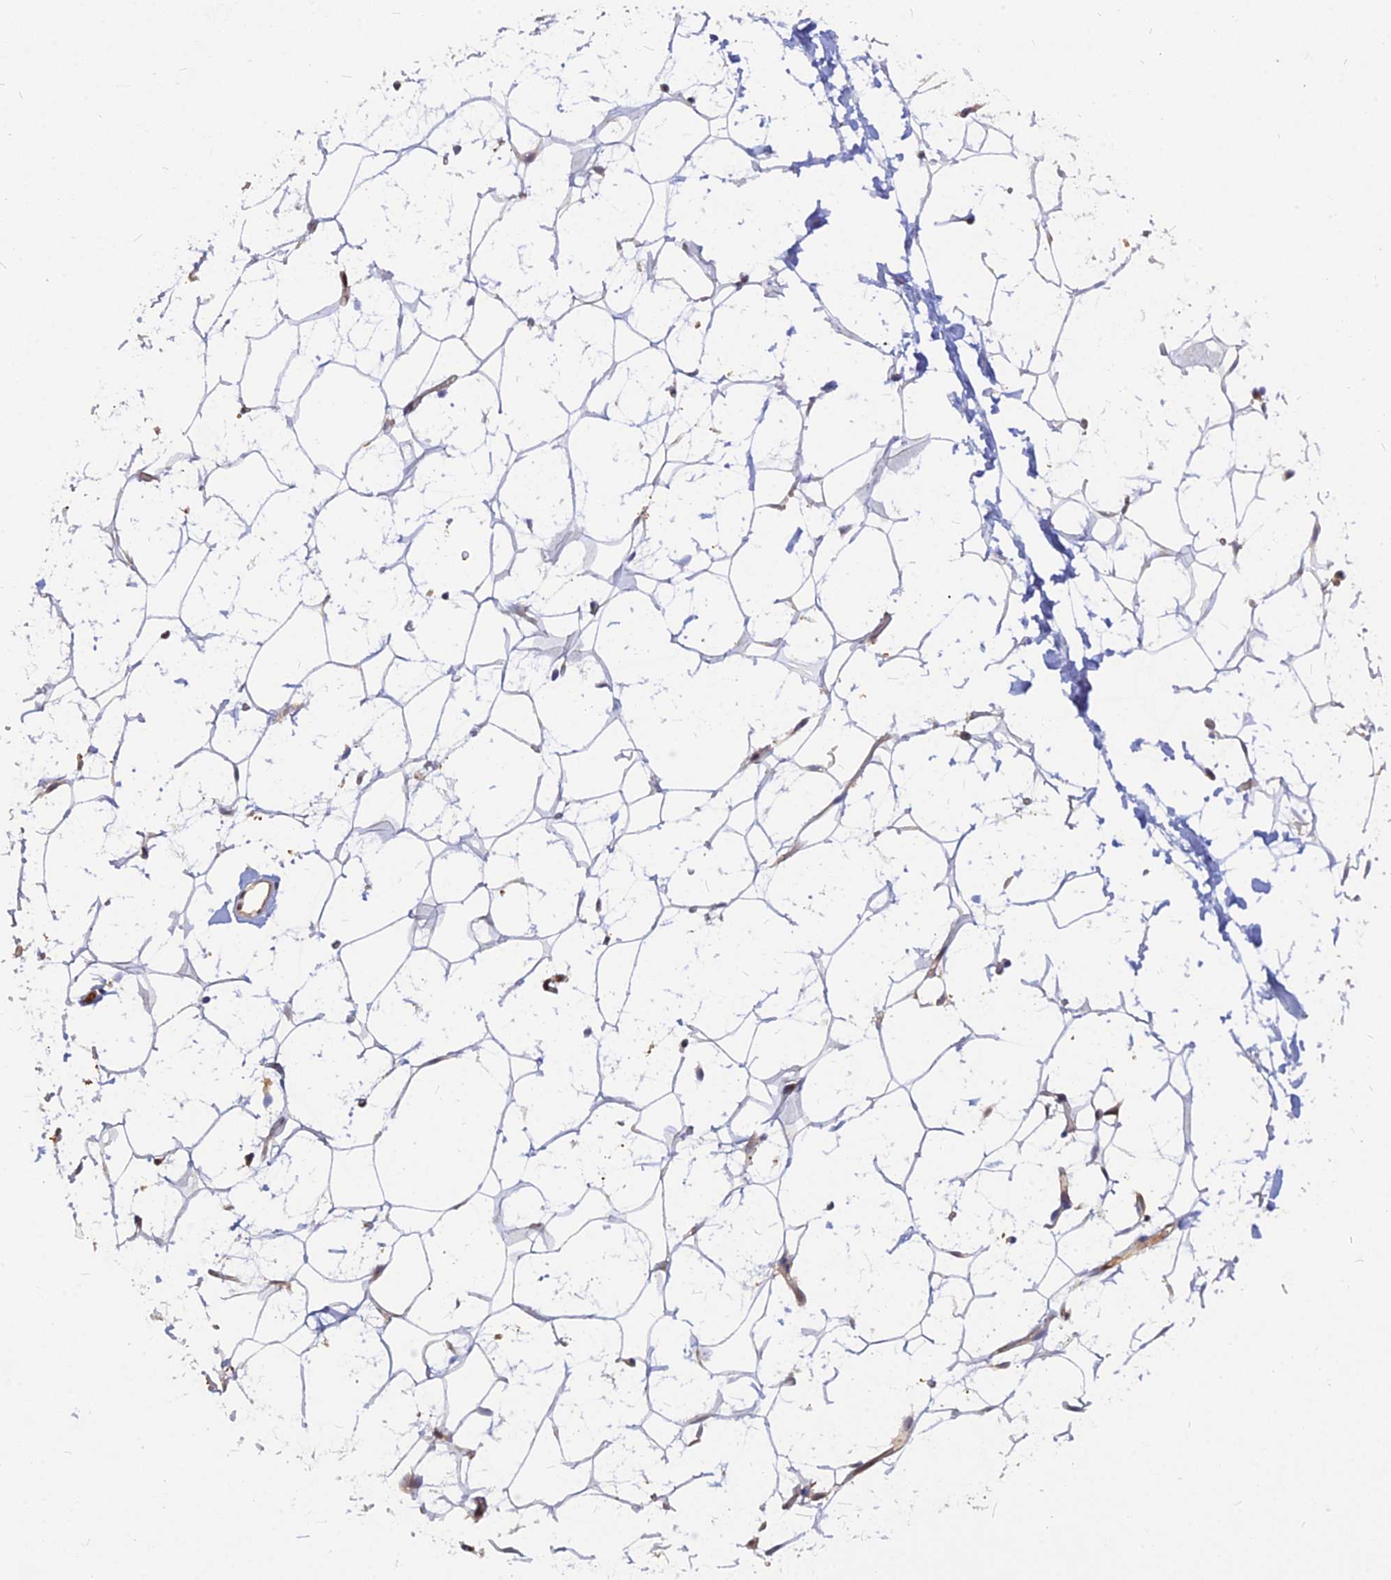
{"staining": {"intensity": "negative", "quantity": "none", "location": "none"}, "tissue": "adipose tissue", "cell_type": "Adipocytes", "image_type": "normal", "snomed": [{"axis": "morphology", "description": "Normal tissue, NOS"}, {"axis": "topography", "description": "Breast"}], "caption": "Immunohistochemistry photomicrograph of unremarkable adipose tissue: human adipose tissue stained with DAB (3,3'-diaminobenzidine) reveals no significant protein staining in adipocytes.", "gene": "ARL2BP", "patient": {"sex": "female", "age": 26}}